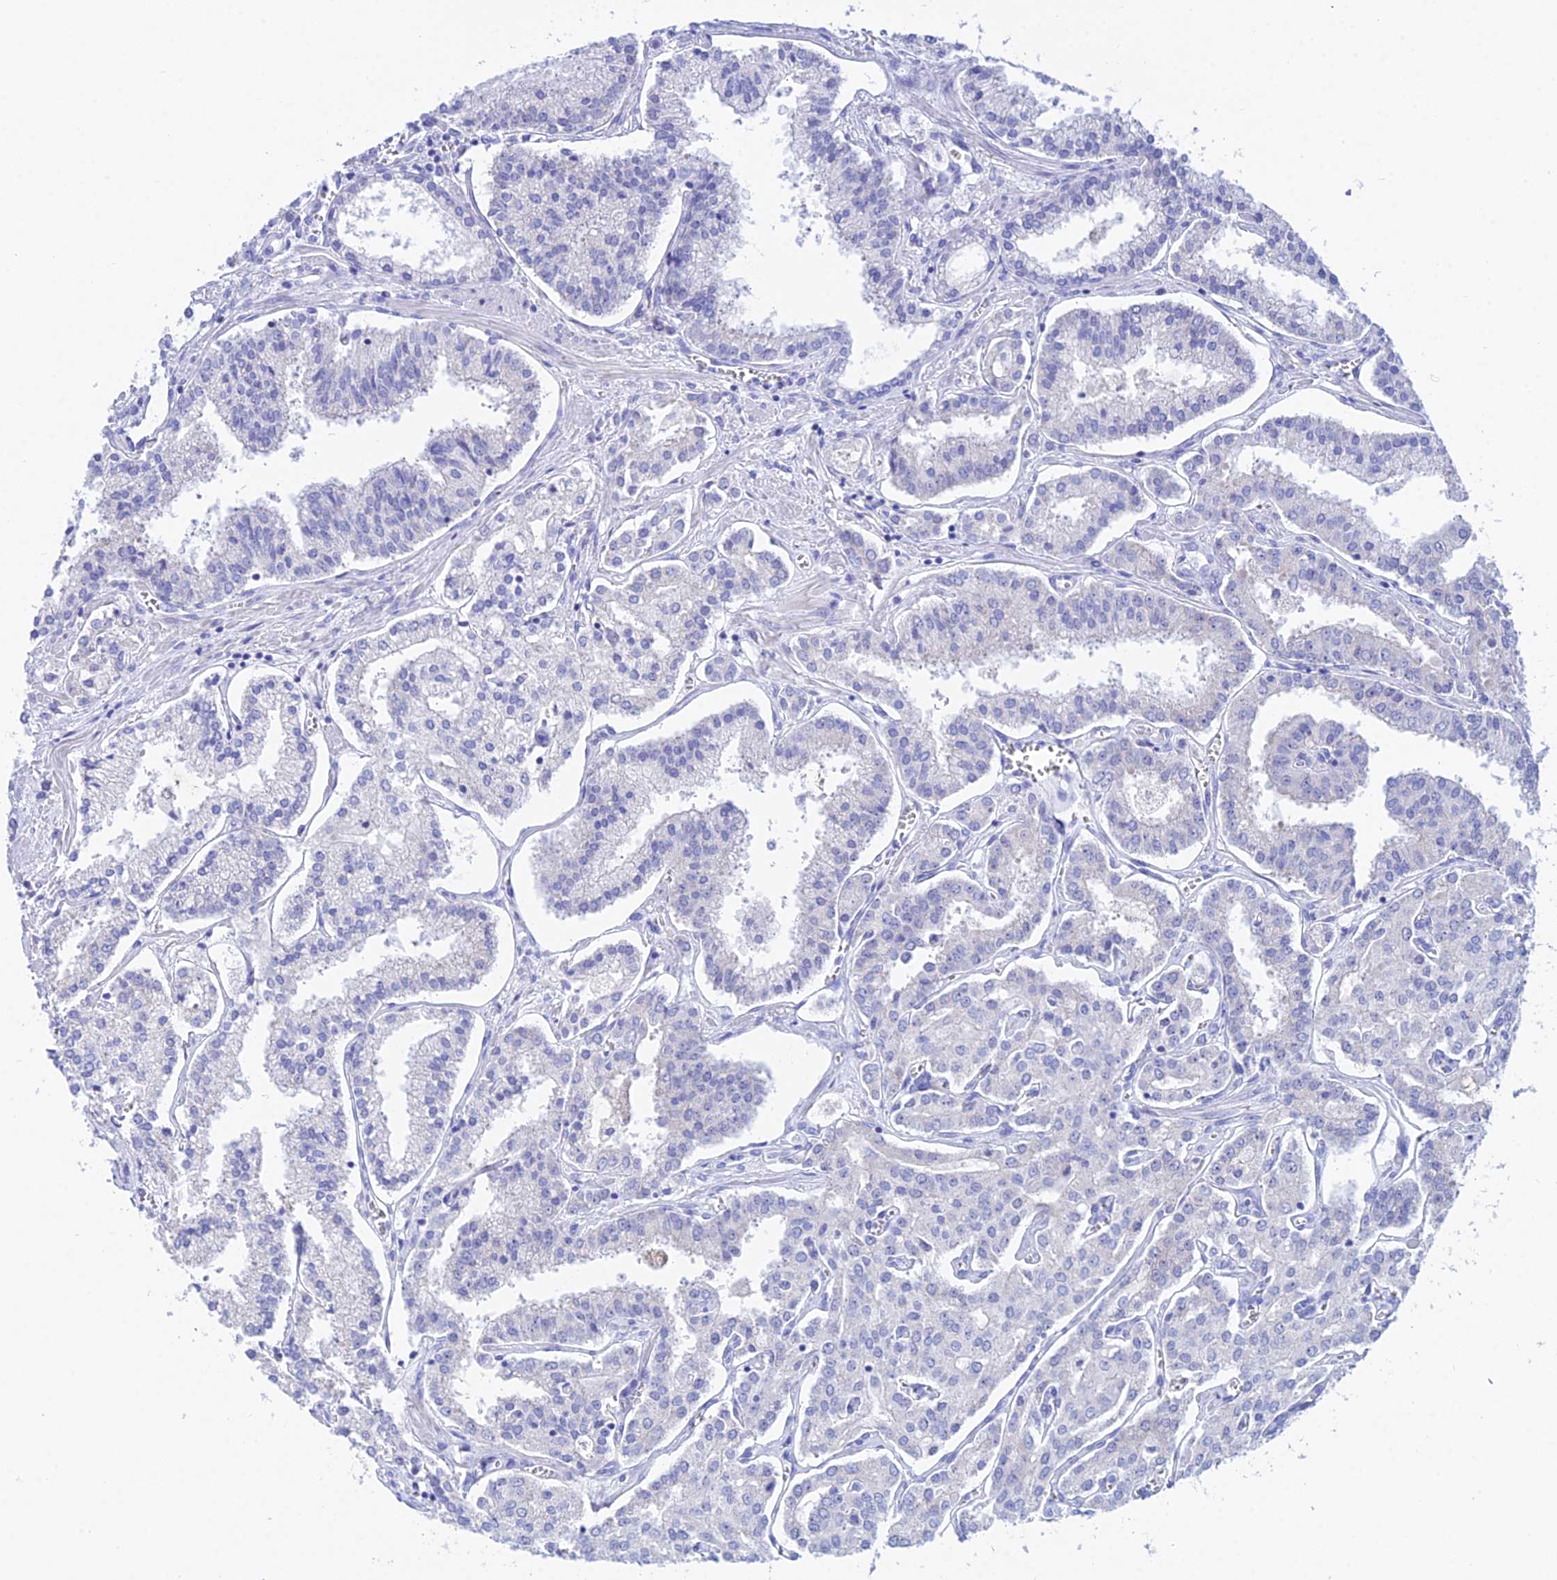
{"staining": {"intensity": "negative", "quantity": "none", "location": "none"}, "tissue": "prostate cancer", "cell_type": "Tumor cells", "image_type": "cancer", "snomed": [{"axis": "morphology", "description": "Adenocarcinoma, High grade"}, {"axis": "topography", "description": "Prostate"}], "caption": "This is a photomicrograph of immunohistochemistry (IHC) staining of prostate adenocarcinoma (high-grade), which shows no staining in tumor cells.", "gene": "CEP41", "patient": {"sex": "male", "age": 71}}